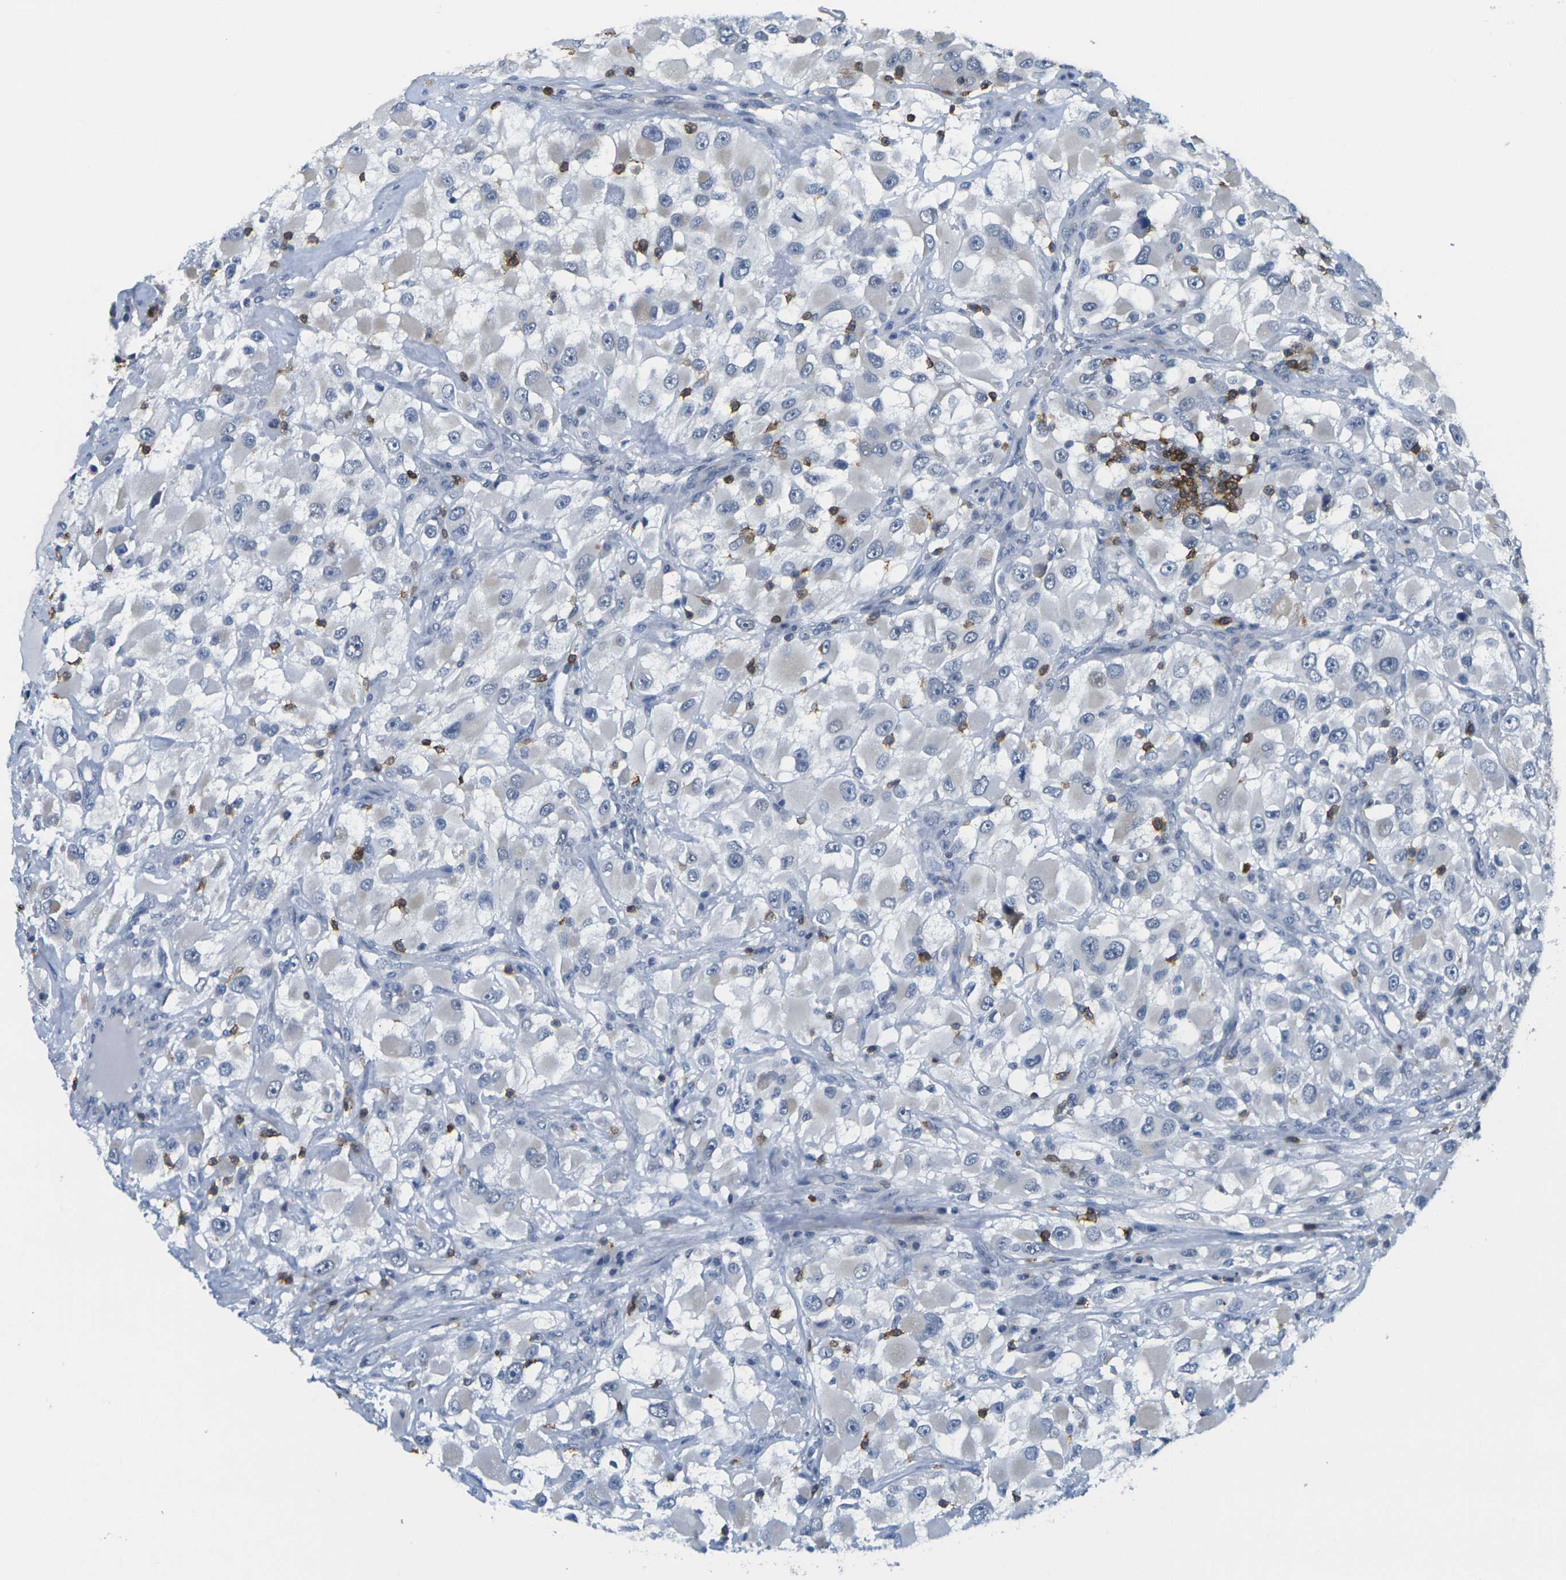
{"staining": {"intensity": "negative", "quantity": "none", "location": "none"}, "tissue": "renal cancer", "cell_type": "Tumor cells", "image_type": "cancer", "snomed": [{"axis": "morphology", "description": "Adenocarcinoma, NOS"}, {"axis": "topography", "description": "Kidney"}], "caption": "Human renal cancer stained for a protein using immunohistochemistry shows no staining in tumor cells.", "gene": "CD3D", "patient": {"sex": "female", "age": 52}}